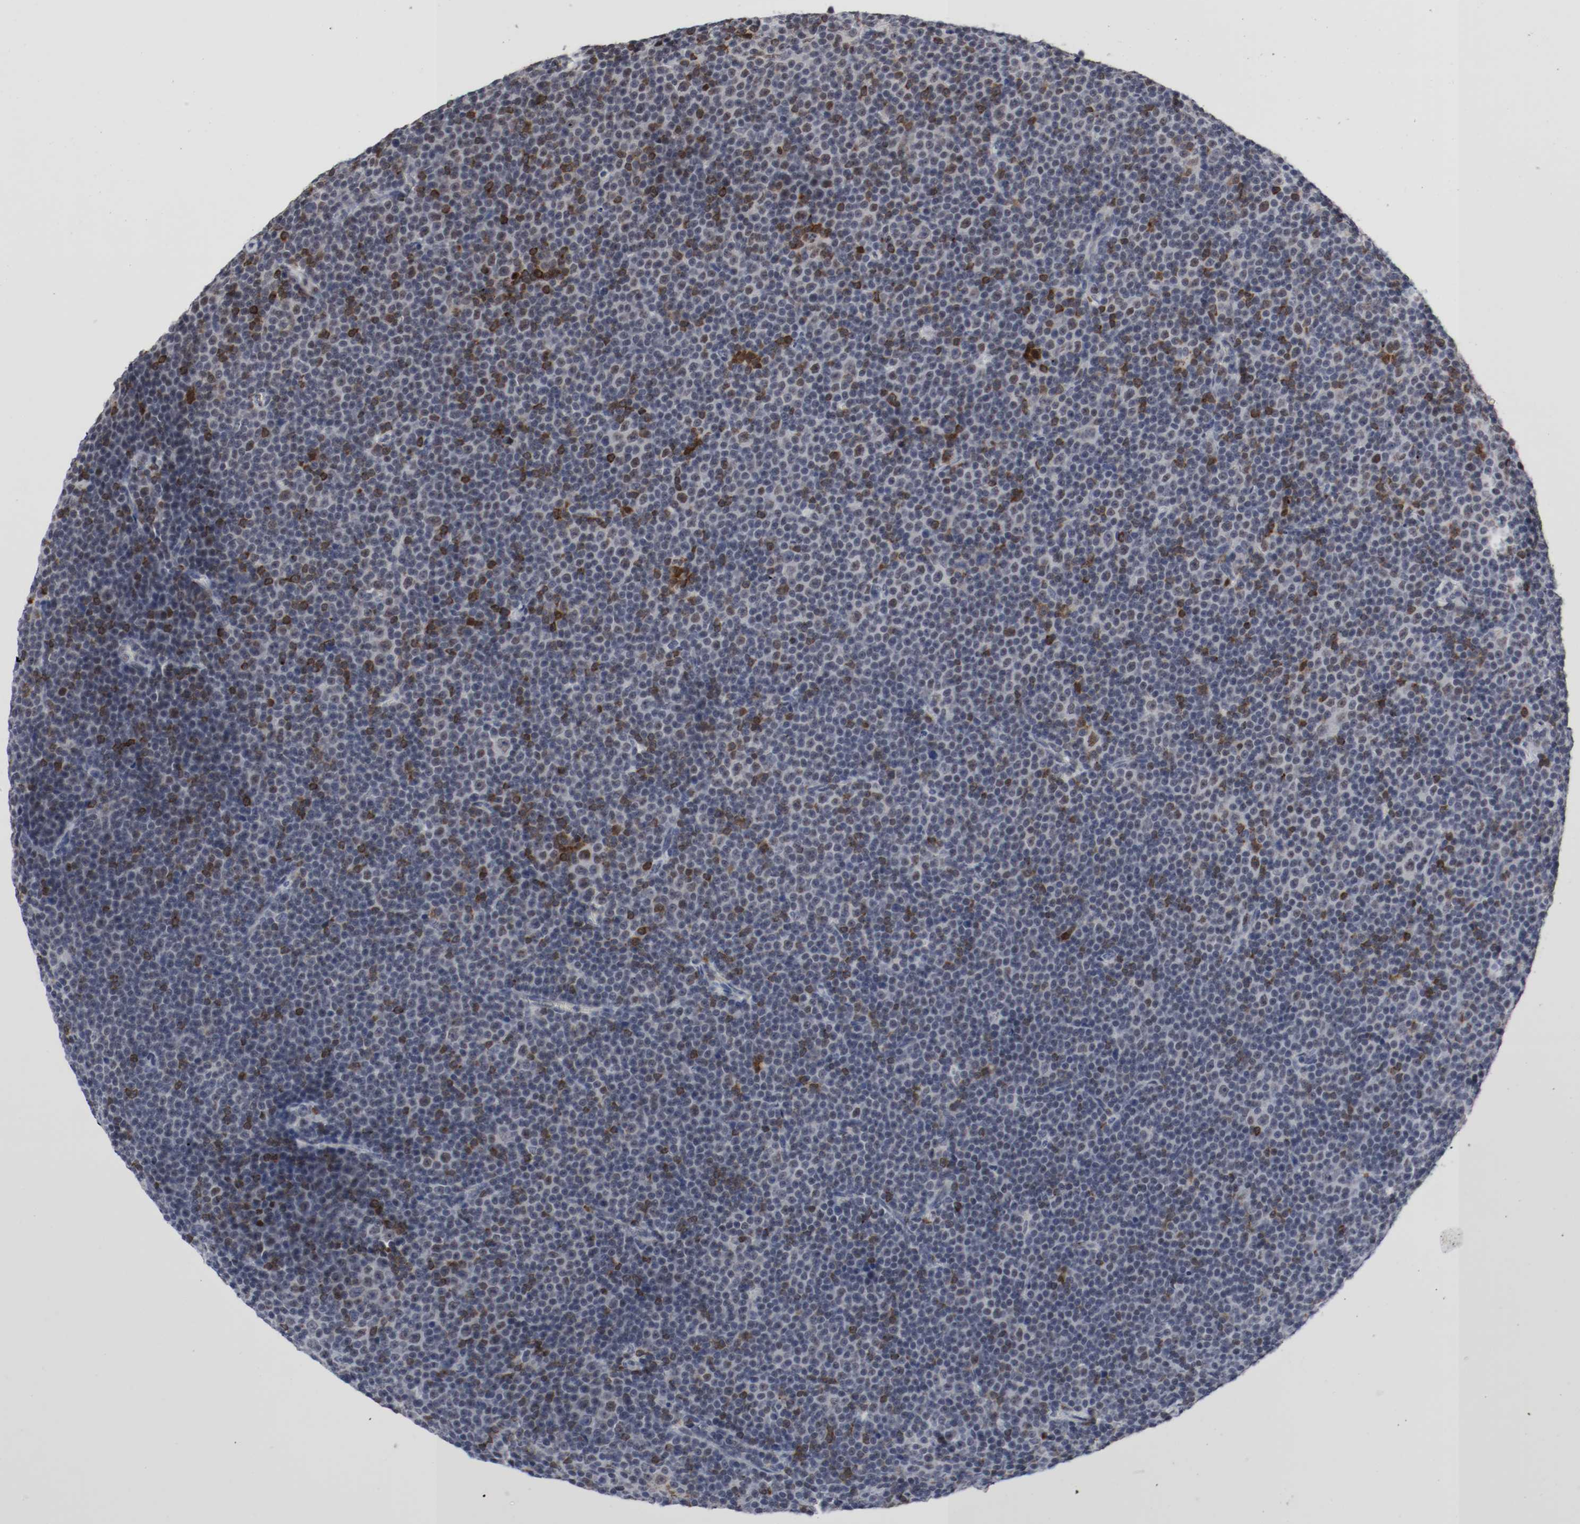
{"staining": {"intensity": "weak", "quantity": "<25%", "location": "nuclear"}, "tissue": "lymphoma", "cell_type": "Tumor cells", "image_type": "cancer", "snomed": [{"axis": "morphology", "description": "Malignant lymphoma, non-Hodgkin's type, Low grade"}, {"axis": "topography", "description": "Lymph node"}], "caption": "Immunohistochemistry (IHC) of human lymphoma reveals no expression in tumor cells.", "gene": "JUND", "patient": {"sex": "female", "age": 67}}